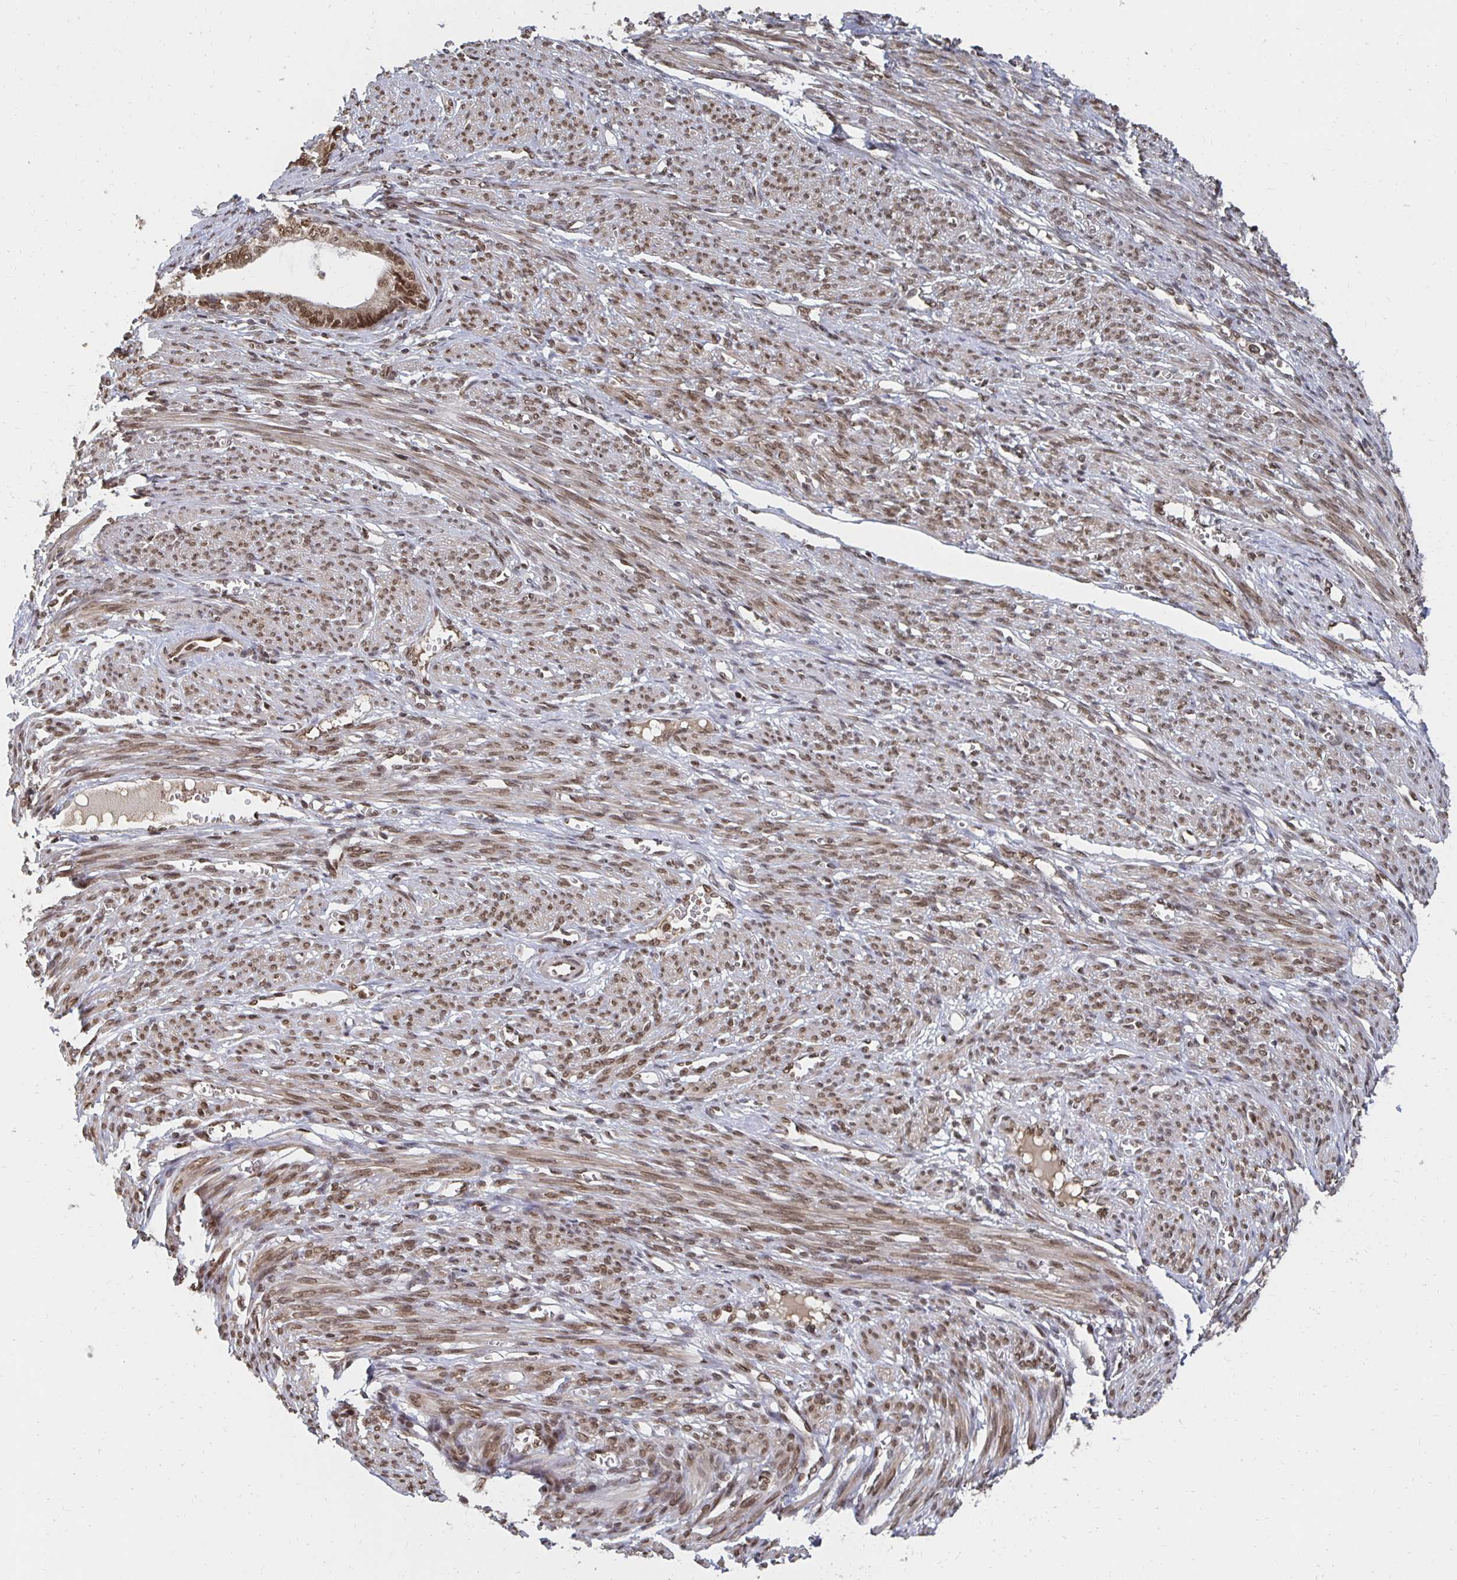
{"staining": {"intensity": "moderate", "quantity": ">75%", "location": "nuclear"}, "tissue": "endometrial cancer", "cell_type": "Tumor cells", "image_type": "cancer", "snomed": [{"axis": "morphology", "description": "Adenocarcinoma, NOS"}, {"axis": "topography", "description": "Endometrium"}], "caption": "Tumor cells demonstrate moderate nuclear staining in approximately >75% of cells in endometrial cancer (adenocarcinoma).", "gene": "GTF3C6", "patient": {"sex": "female", "age": 68}}